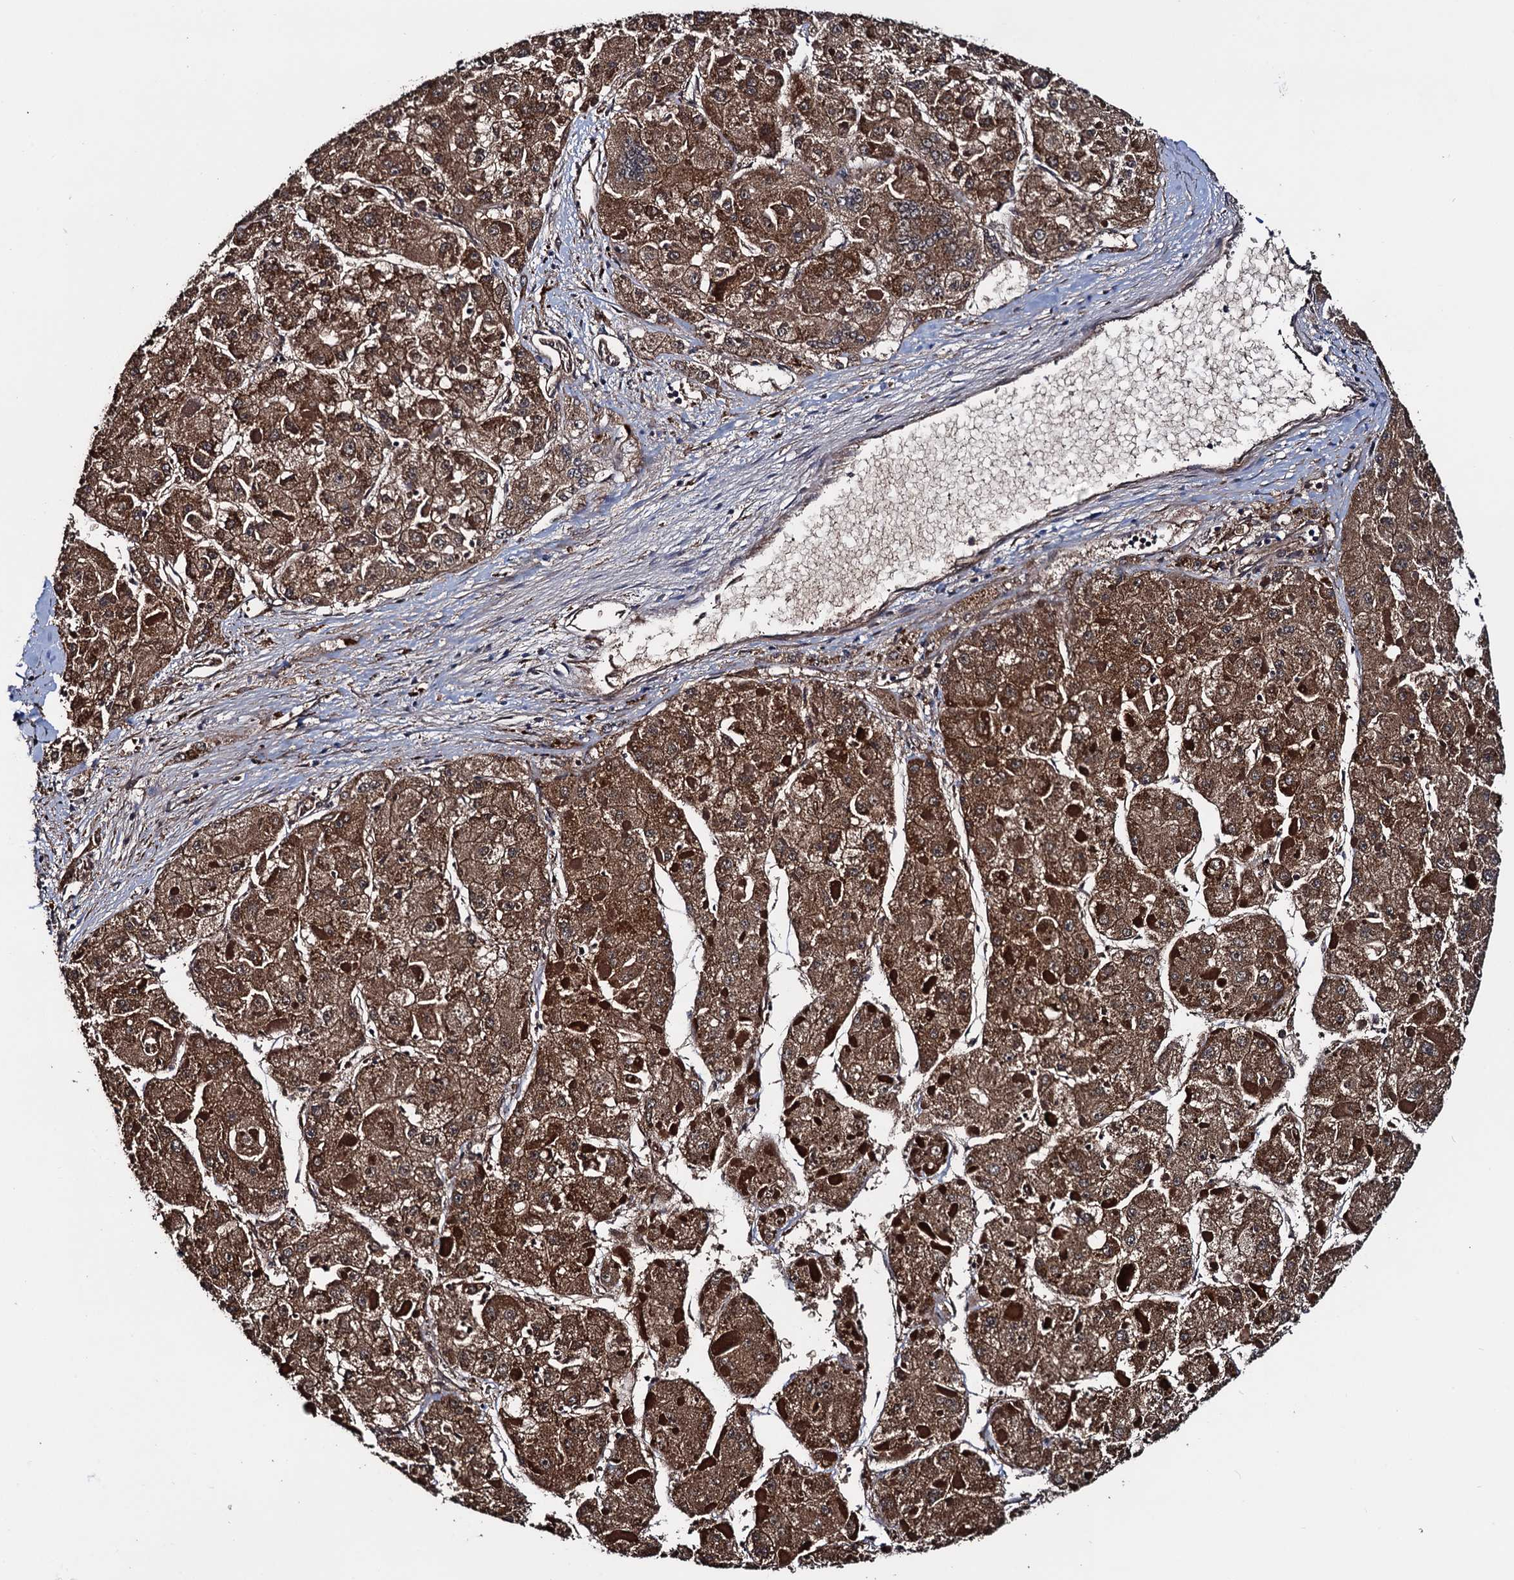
{"staining": {"intensity": "strong", "quantity": ">75%", "location": "cytoplasmic/membranous"}, "tissue": "liver cancer", "cell_type": "Tumor cells", "image_type": "cancer", "snomed": [{"axis": "morphology", "description": "Carcinoma, Hepatocellular, NOS"}, {"axis": "topography", "description": "Liver"}], "caption": "An image of liver cancer stained for a protein exhibits strong cytoplasmic/membranous brown staining in tumor cells.", "gene": "PTCD3", "patient": {"sex": "female", "age": 73}}